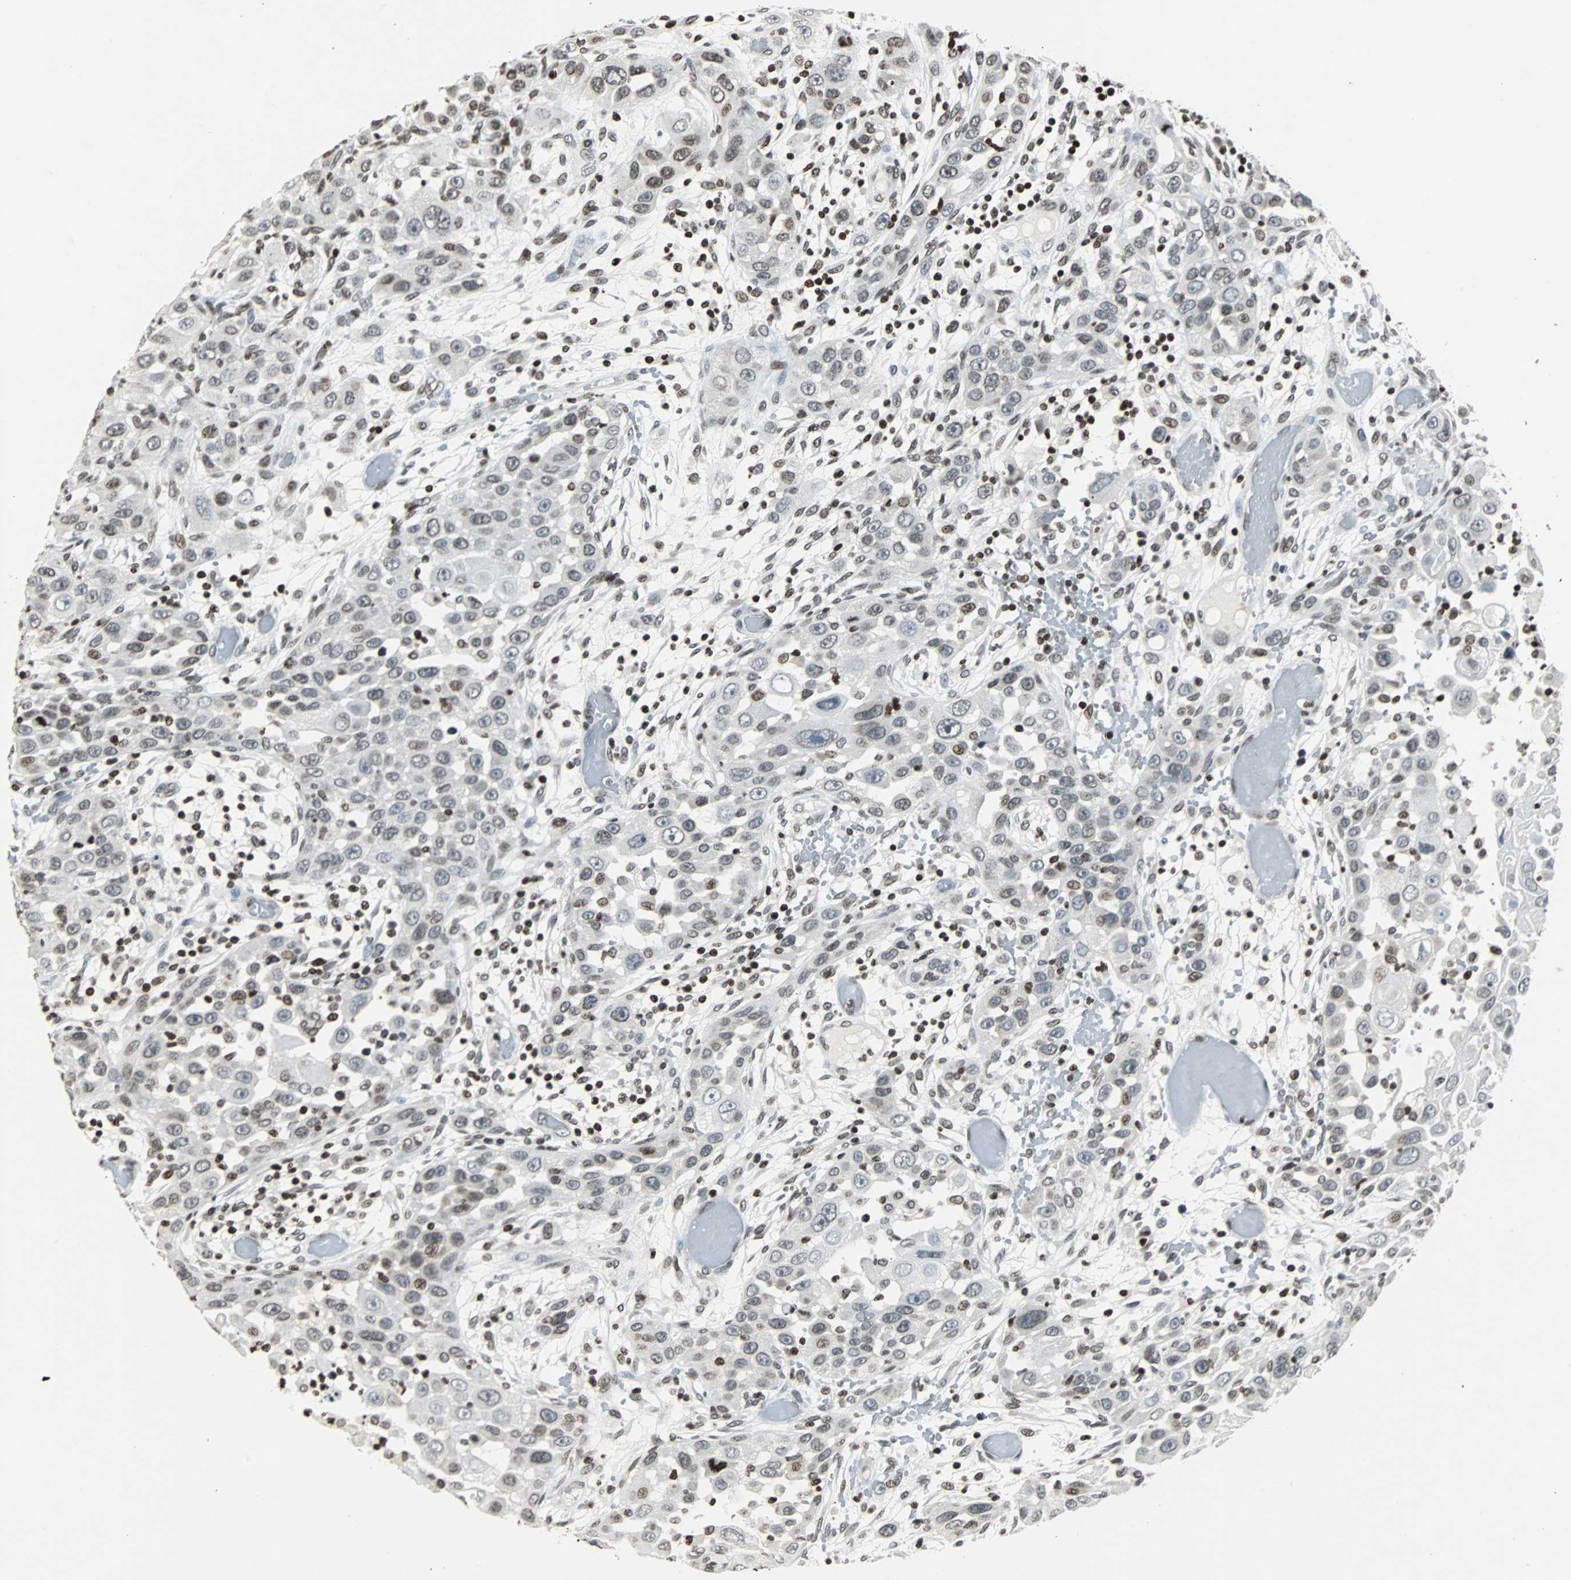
{"staining": {"intensity": "moderate", "quantity": "25%-75%", "location": "nuclear"}, "tissue": "head and neck cancer", "cell_type": "Tumor cells", "image_type": "cancer", "snomed": [{"axis": "morphology", "description": "Carcinoma, NOS"}, {"axis": "topography", "description": "Head-Neck"}], "caption": "IHC (DAB) staining of head and neck cancer demonstrates moderate nuclear protein positivity in approximately 25%-75% of tumor cells.", "gene": "PAXIP1", "patient": {"sex": "male", "age": 87}}